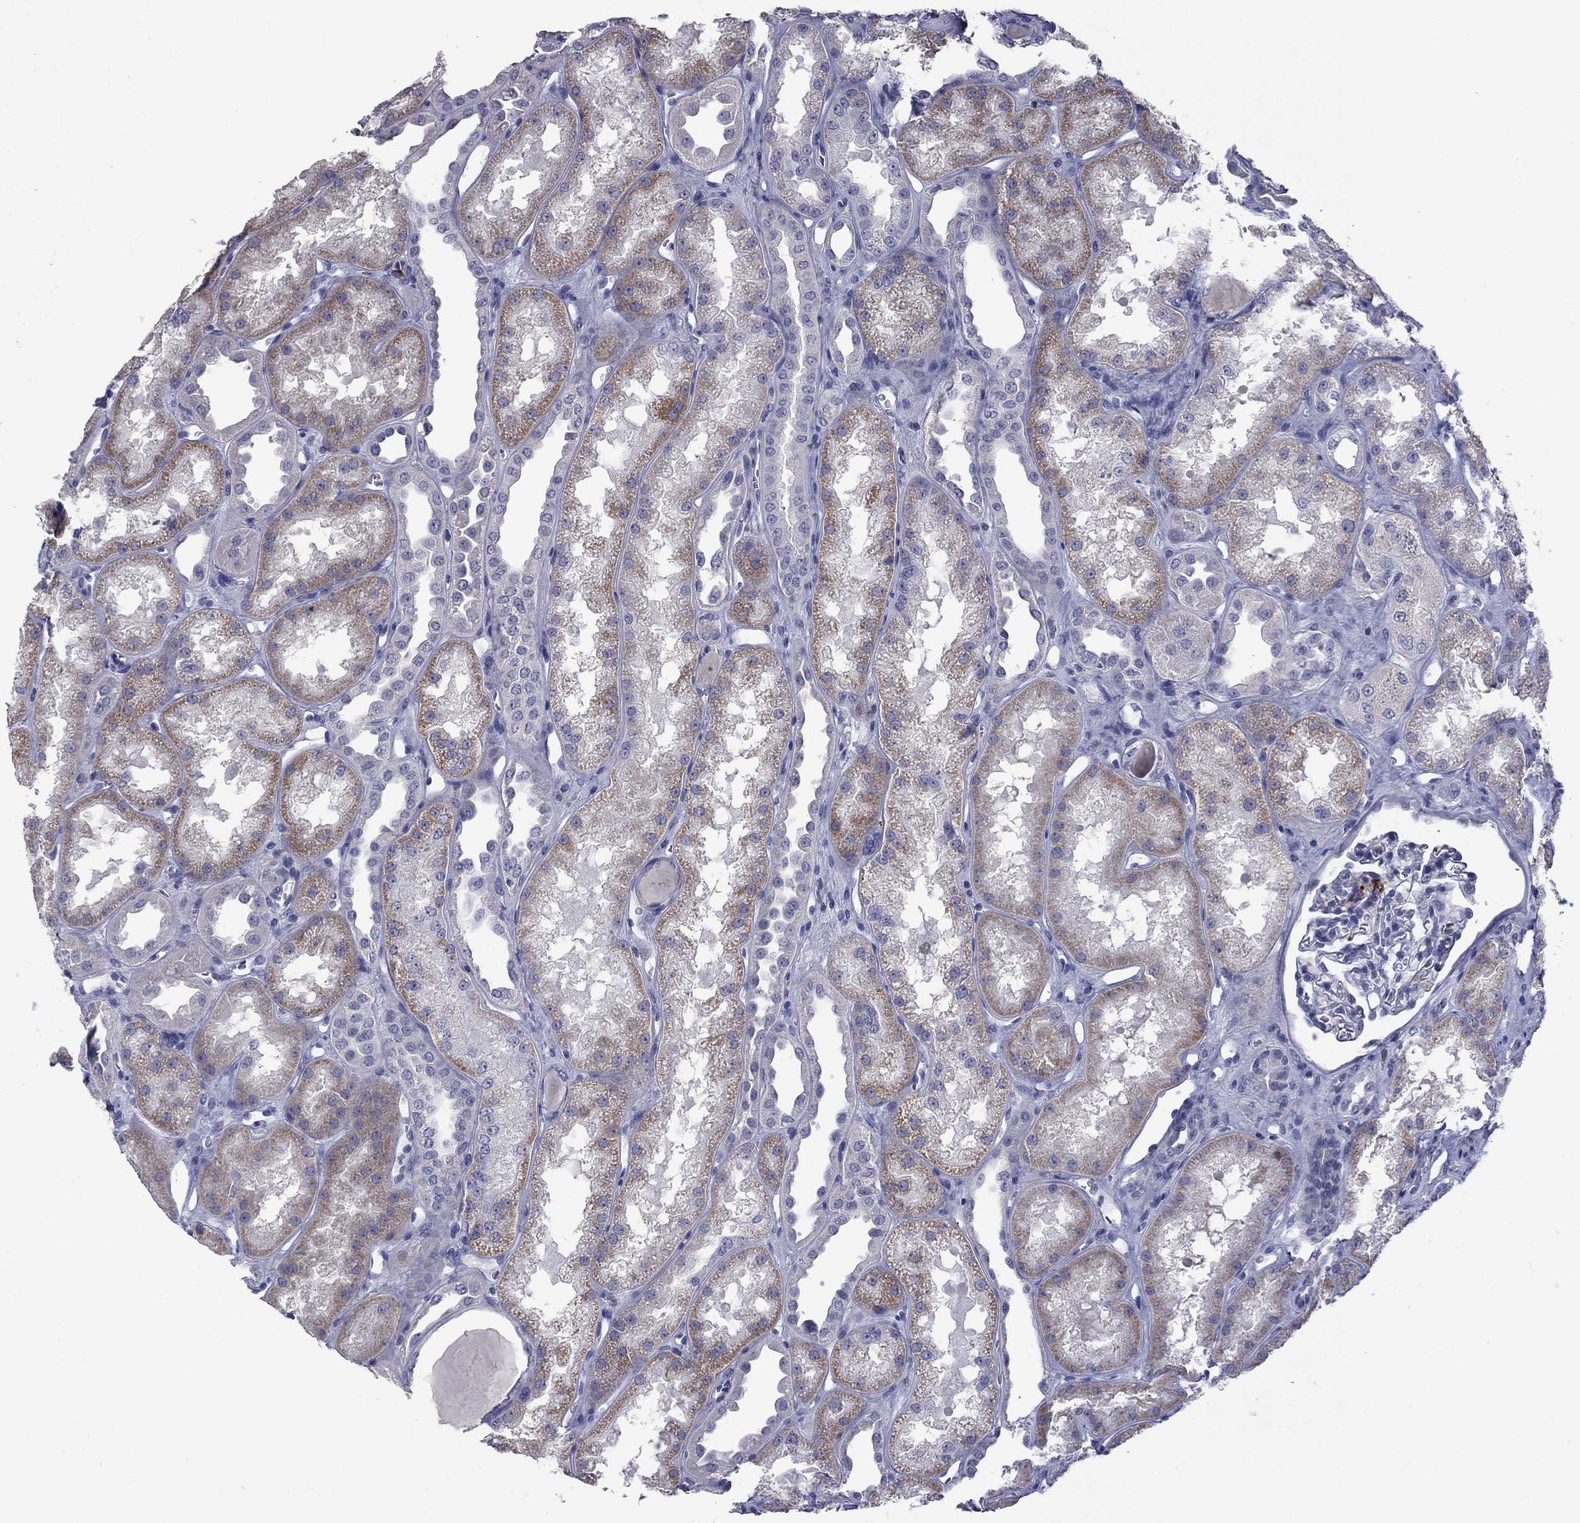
{"staining": {"intensity": "strong", "quantity": "<25%", "location": "cytoplasmic/membranous"}, "tissue": "kidney", "cell_type": "Cells in glomeruli", "image_type": "normal", "snomed": [{"axis": "morphology", "description": "Normal tissue, NOS"}, {"axis": "topography", "description": "Kidney"}], "caption": "Brown immunohistochemical staining in benign kidney demonstrates strong cytoplasmic/membranous expression in approximately <25% of cells in glomeruli.", "gene": "PLEK", "patient": {"sex": "male", "age": 61}}